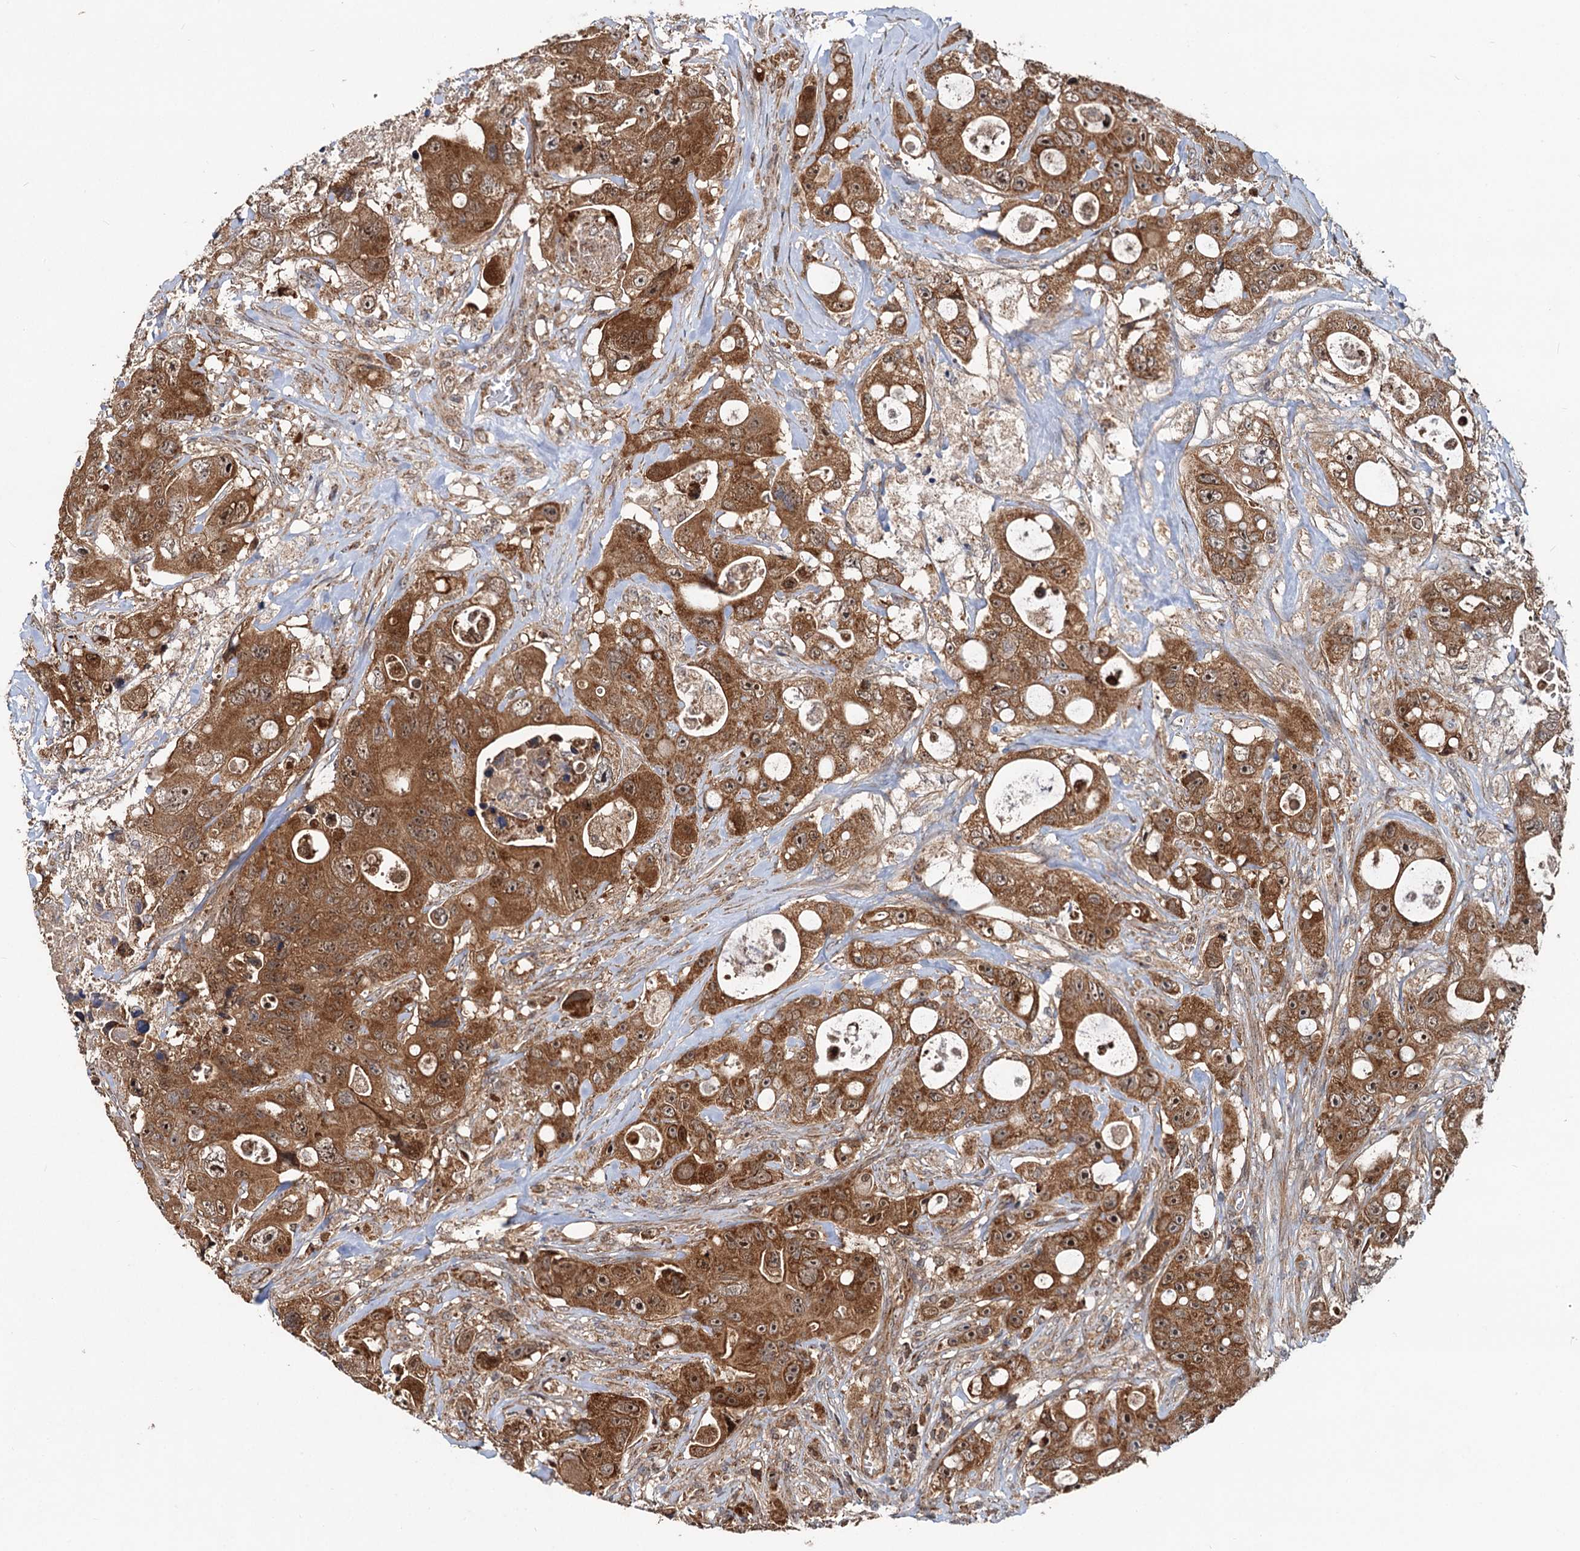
{"staining": {"intensity": "strong", "quantity": ">75%", "location": "cytoplasmic/membranous"}, "tissue": "colorectal cancer", "cell_type": "Tumor cells", "image_type": "cancer", "snomed": [{"axis": "morphology", "description": "Adenocarcinoma, NOS"}, {"axis": "topography", "description": "Colon"}], "caption": "A brown stain highlights strong cytoplasmic/membranous expression of a protein in human adenocarcinoma (colorectal) tumor cells. (DAB (3,3'-diaminobenzidine) = brown stain, brightfield microscopy at high magnification).", "gene": "CEP76", "patient": {"sex": "female", "age": 46}}